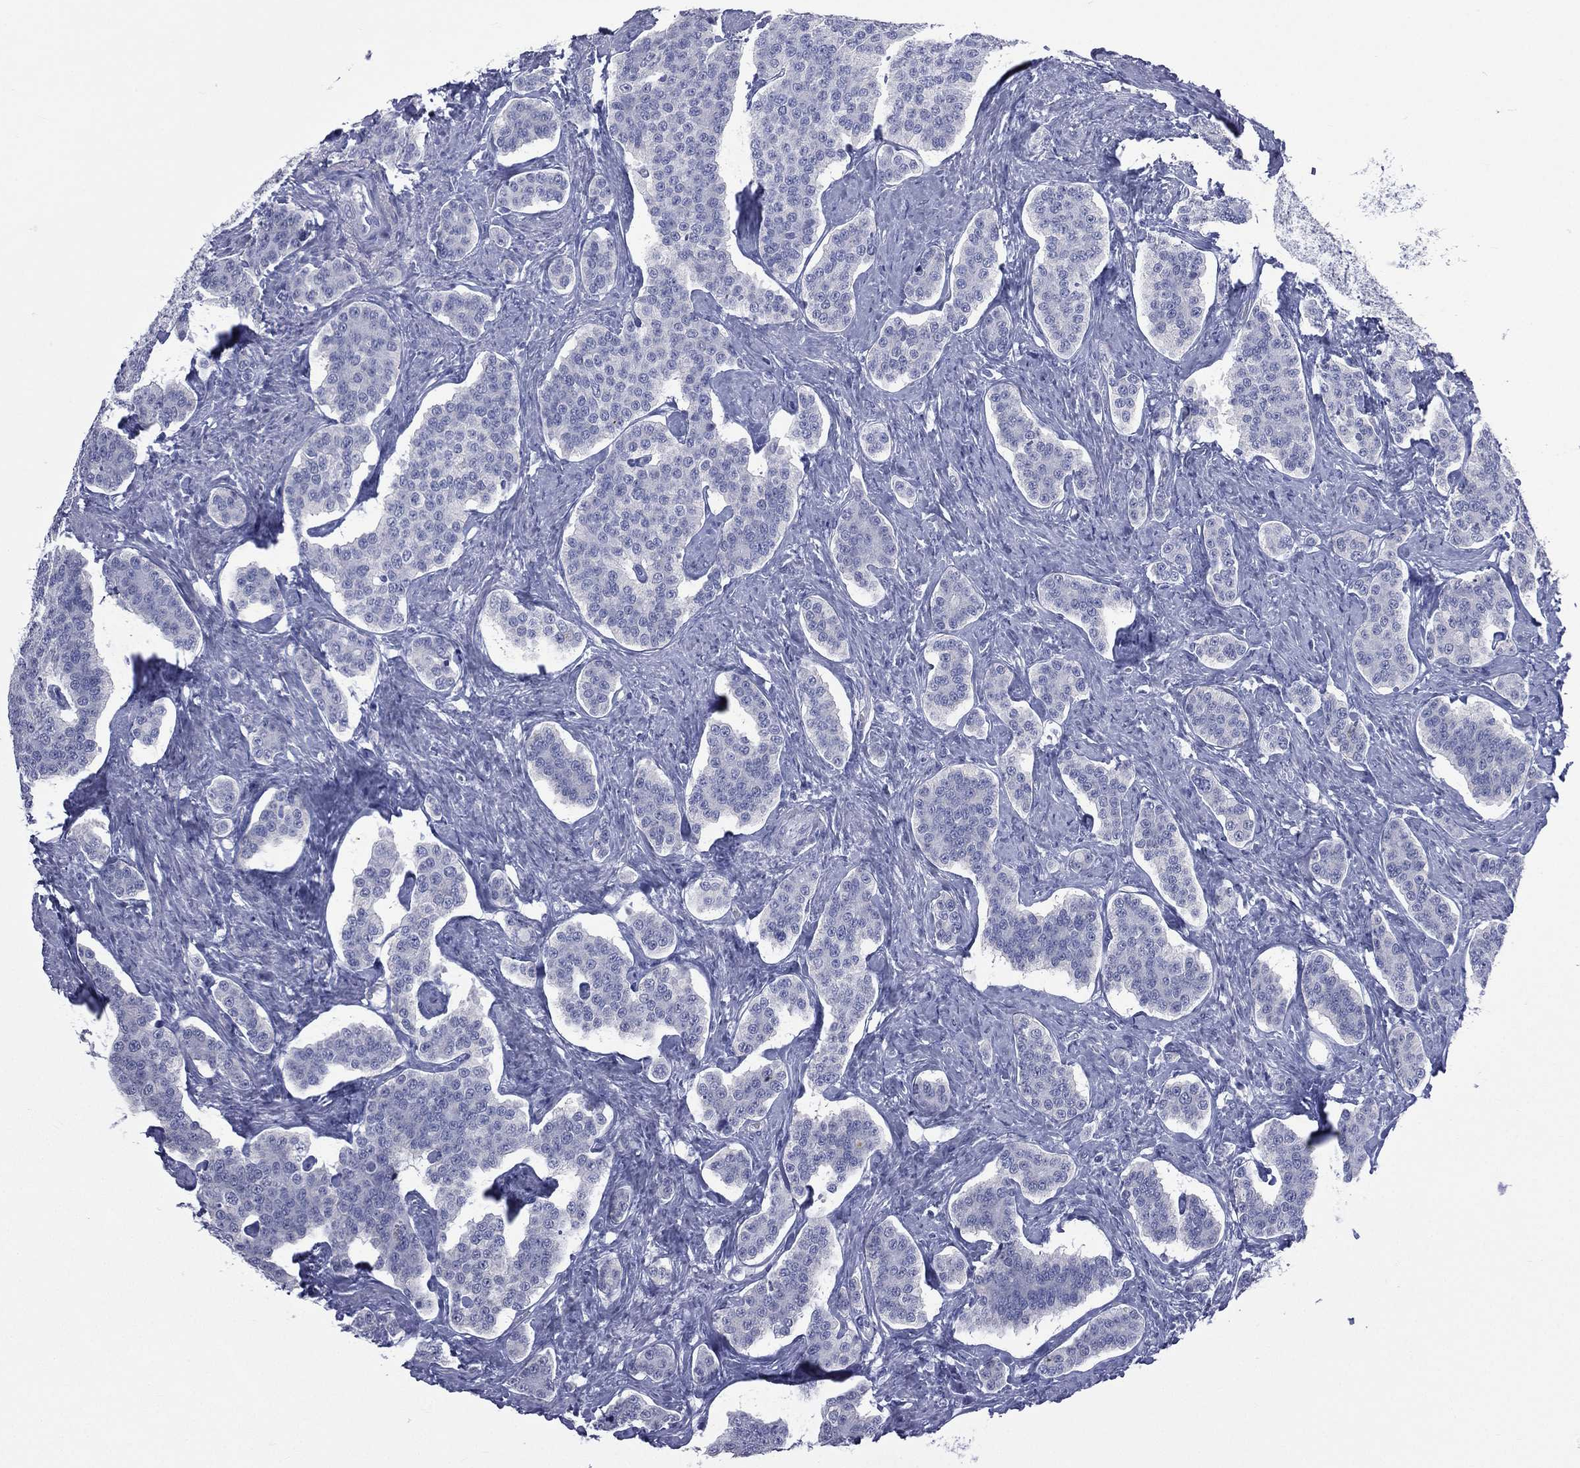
{"staining": {"intensity": "negative", "quantity": "none", "location": "none"}, "tissue": "carcinoid", "cell_type": "Tumor cells", "image_type": "cancer", "snomed": [{"axis": "morphology", "description": "Carcinoid, malignant, NOS"}, {"axis": "topography", "description": "Small intestine"}], "caption": "DAB immunohistochemical staining of carcinoid exhibits no significant positivity in tumor cells.", "gene": "CES2", "patient": {"sex": "female", "age": 58}}